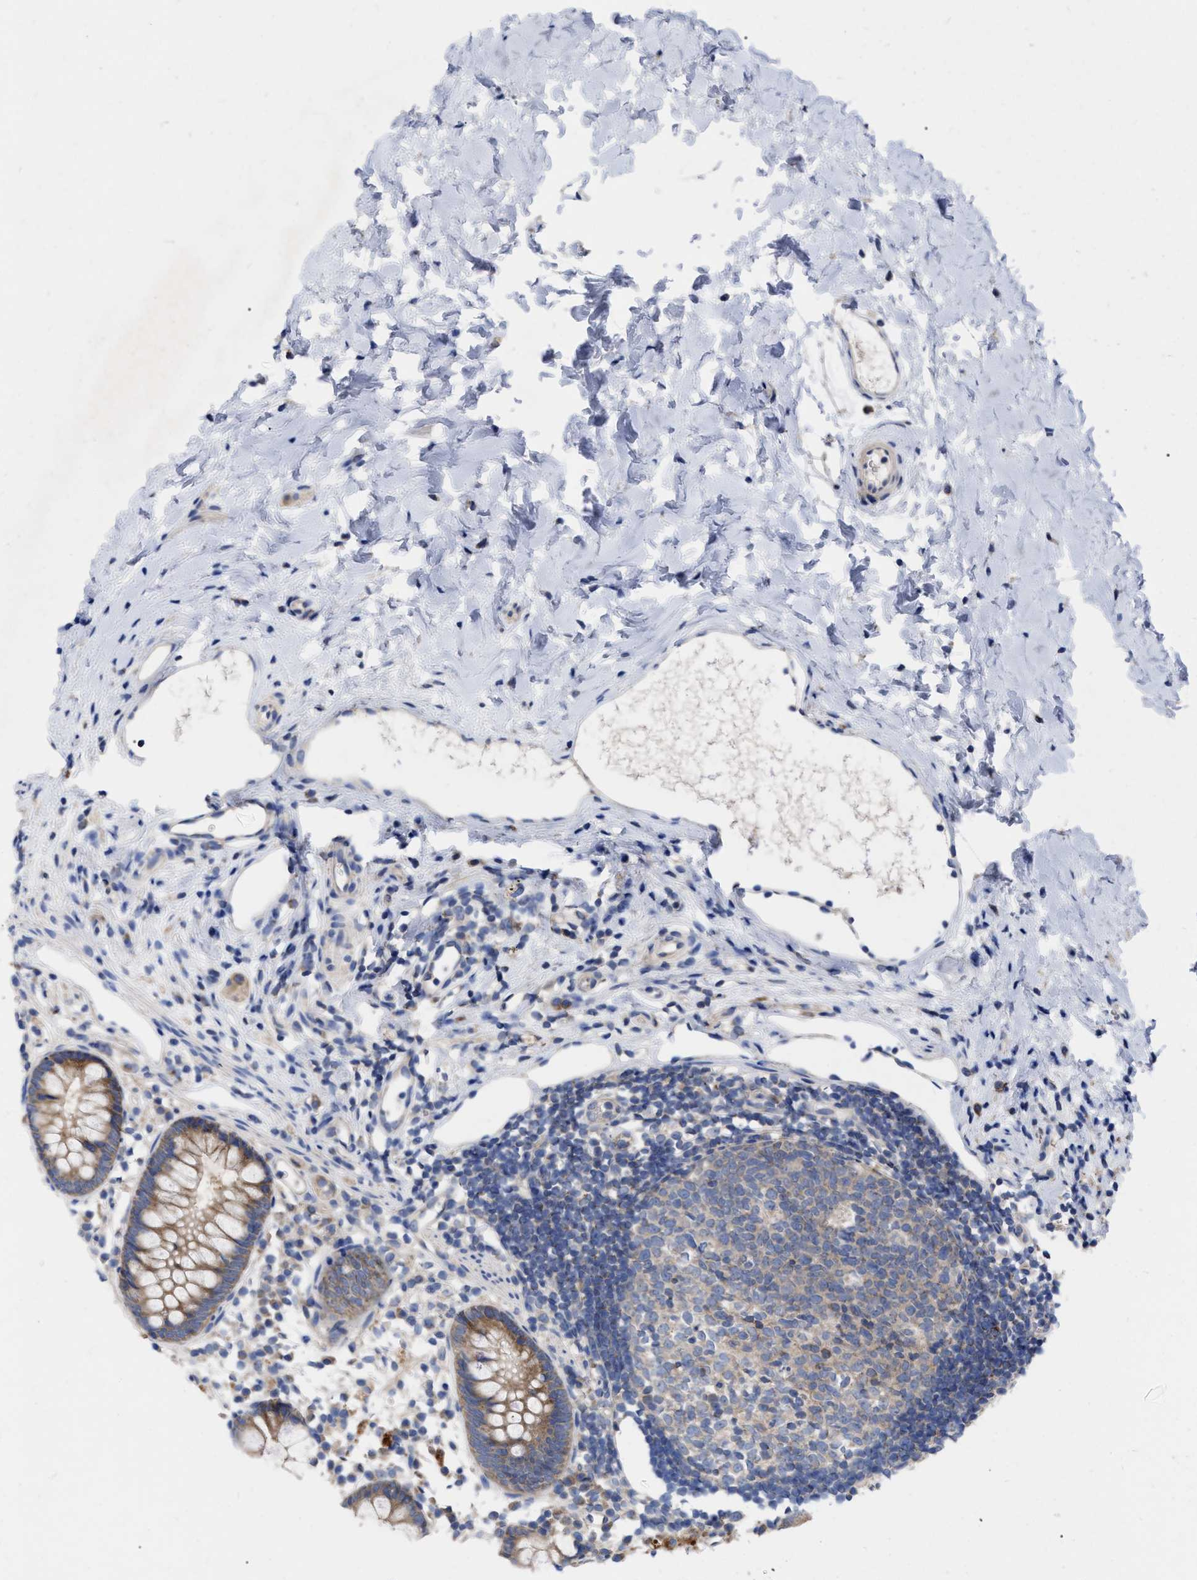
{"staining": {"intensity": "moderate", "quantity": ">75%", "location": "cytoplasmic/membranous"}, "tissue": "appendix", "cell_type": "Glandular cells", "image_type": "normal", "snomed": [{"axis": "morphology", "description": "Normal tissue, NOS"}, {"axis": "topography", "description": "Appendix"}], "caption": "This is an image of immunohistochemistry (IHC) staining of benign appendix, which shows moderate staining in the cytoplasmic/membranous of glandular cells.", "gene": "CDKN2C", "patient": {"sex": "female", "age": 20}}